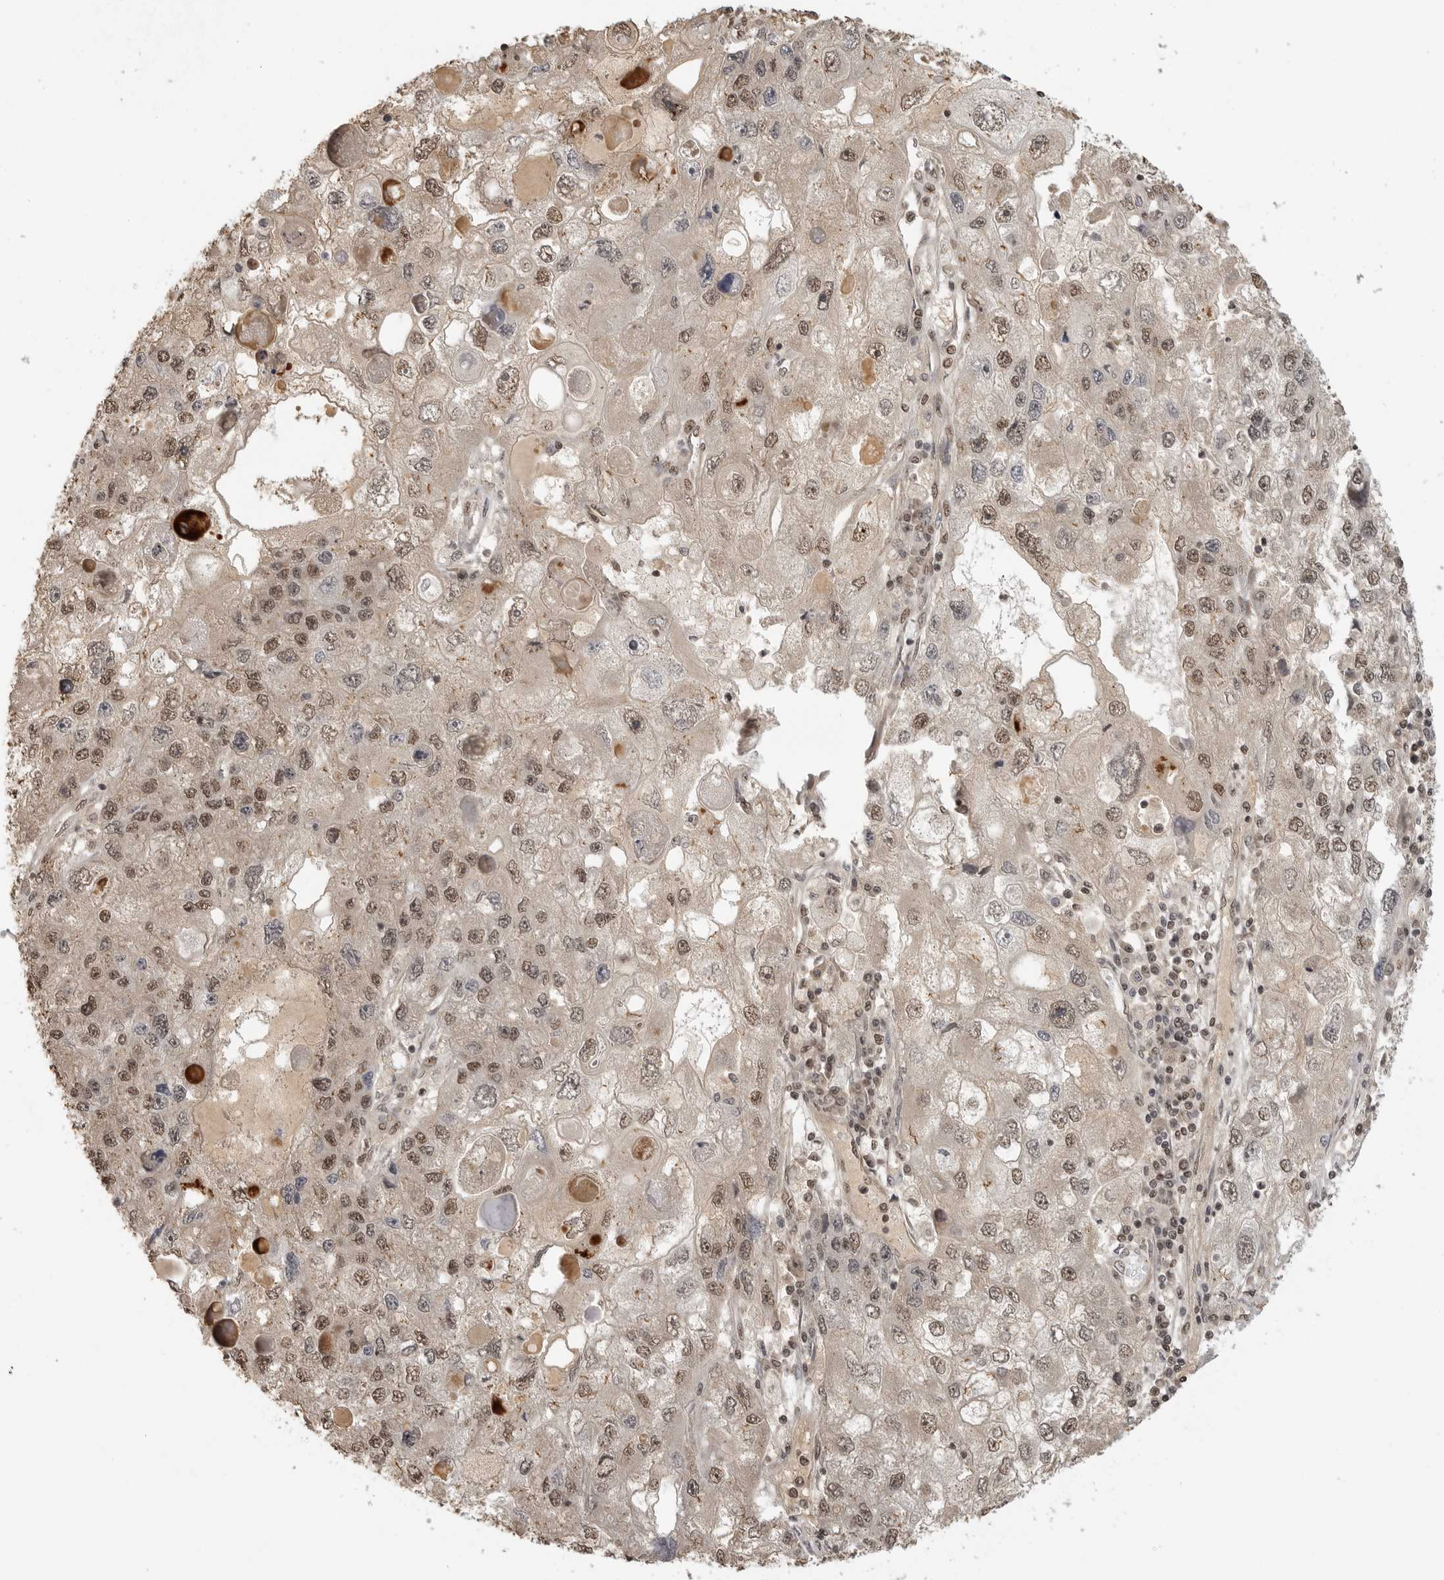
{"staining": {"intensity": "moderate", "quantity": ">75%", "location": "nuclear"}, "tissue": "endometrial cancer", "cell_type": "Tumor cells", "image_type": "cancer", "snomed": [{"axis": "morphology", "description": "Adenocarcinoma, NOS"}, {"axis": "topography", "description": "Endometrium"}], "caption": "Immunohistochemical staining of endometrial cancer (adenocarcinoma) exhibits medium levels of moderate nuclear positivity in approximately >75% of tumor cells. (Stains: DAB in brown, nuclei in blue, Microscopy: brightfield microscopy at high magnification).", "gene": "CLOCK", "patient": {"sex": "female", "age": 49}}